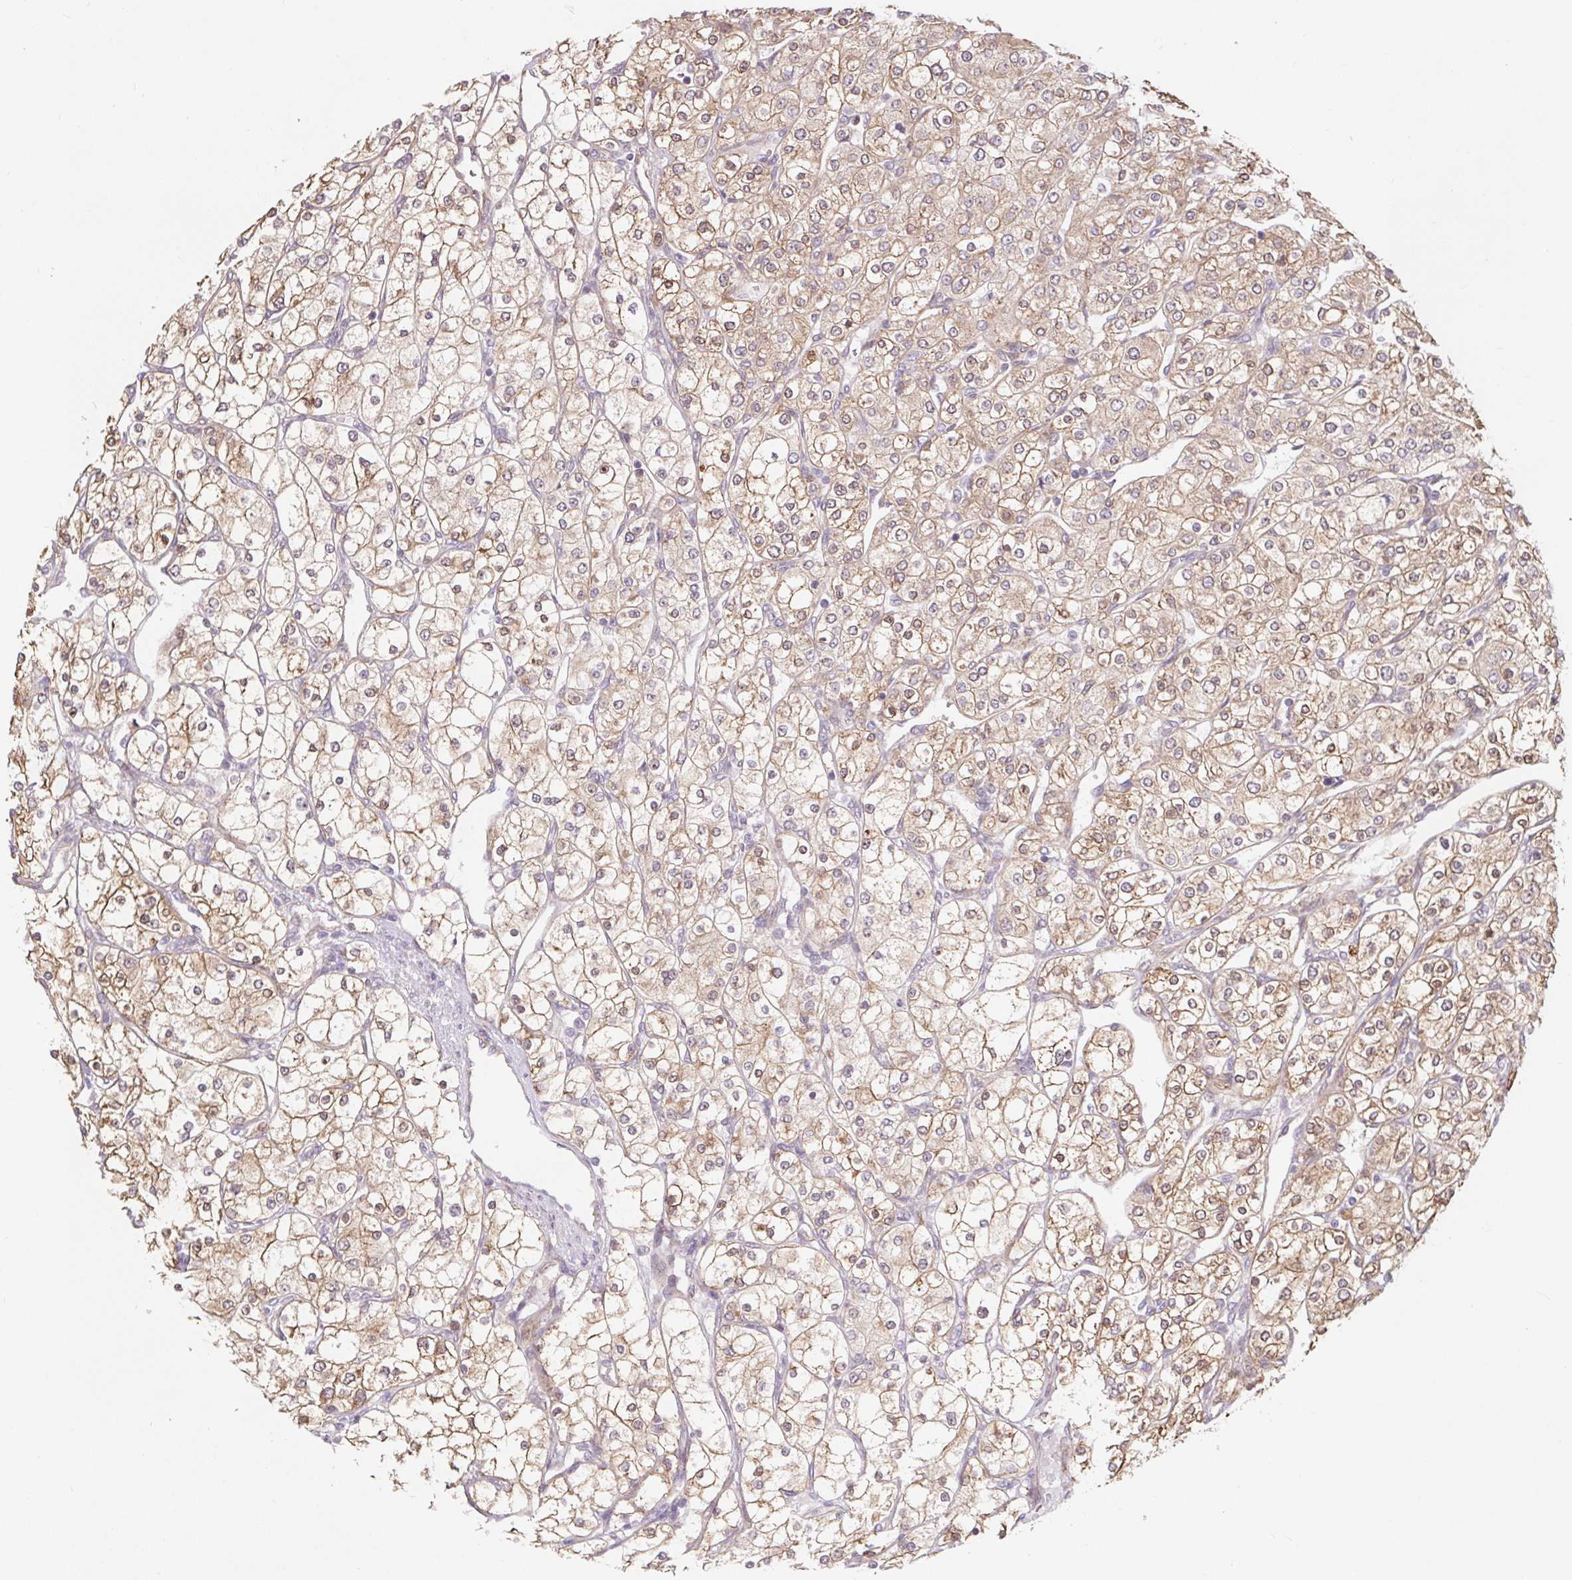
{"staining": {"intensity": "weak", "quantity": ">75%", "location": "cytoplasmic/membranous"}, "tissue": "renal cancer", "cell_type": "Tumor cells", "image_type": "cancer", "snomed": [{"axis": "morphology", "description": "Adenocarcinoma, NOS"}, {"axis": "topography", "description": "Kidney"}], "caption": "DAB immunohistochemical staining of human renal cancer demonstrates weak cytoplasmic/membranous protein expression in approximately >75% of tumor cells.", "gene": "LYPD5", "patient": {"sex": "male", "age": 80}}